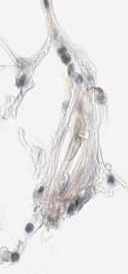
{"staining": {"intensity": "negative", "quantity": "none", "location": "none"}, "tissue": "adipose tissue", "cell_type": "Adipocytes", "image_type": "normal", "snomed": [{"axis": "morphology", "description": "Normal tissue, NOS"}, {"axis": "morphology", "description": "Adenocarcinoma, NOS"}, {"axis": "topography", "description": "Colon"}, {"axis": "topography", "description": "Peripheral nerve tissue"}], "caption": "High power microscopy image of an immunohistochemistry (IHC) photomicrograph of benign adipose tissue, revealing no significant positivity in adipocytes. The staining was performed using DAB (3,3'-diaminobenzidine) to visualize the protein expression in brown, while the nuclei were stained in blue with hematoxylin (Magnification: 20x).", "gene": "TSR1", "patient": {"sex": "male", "age": 14}}